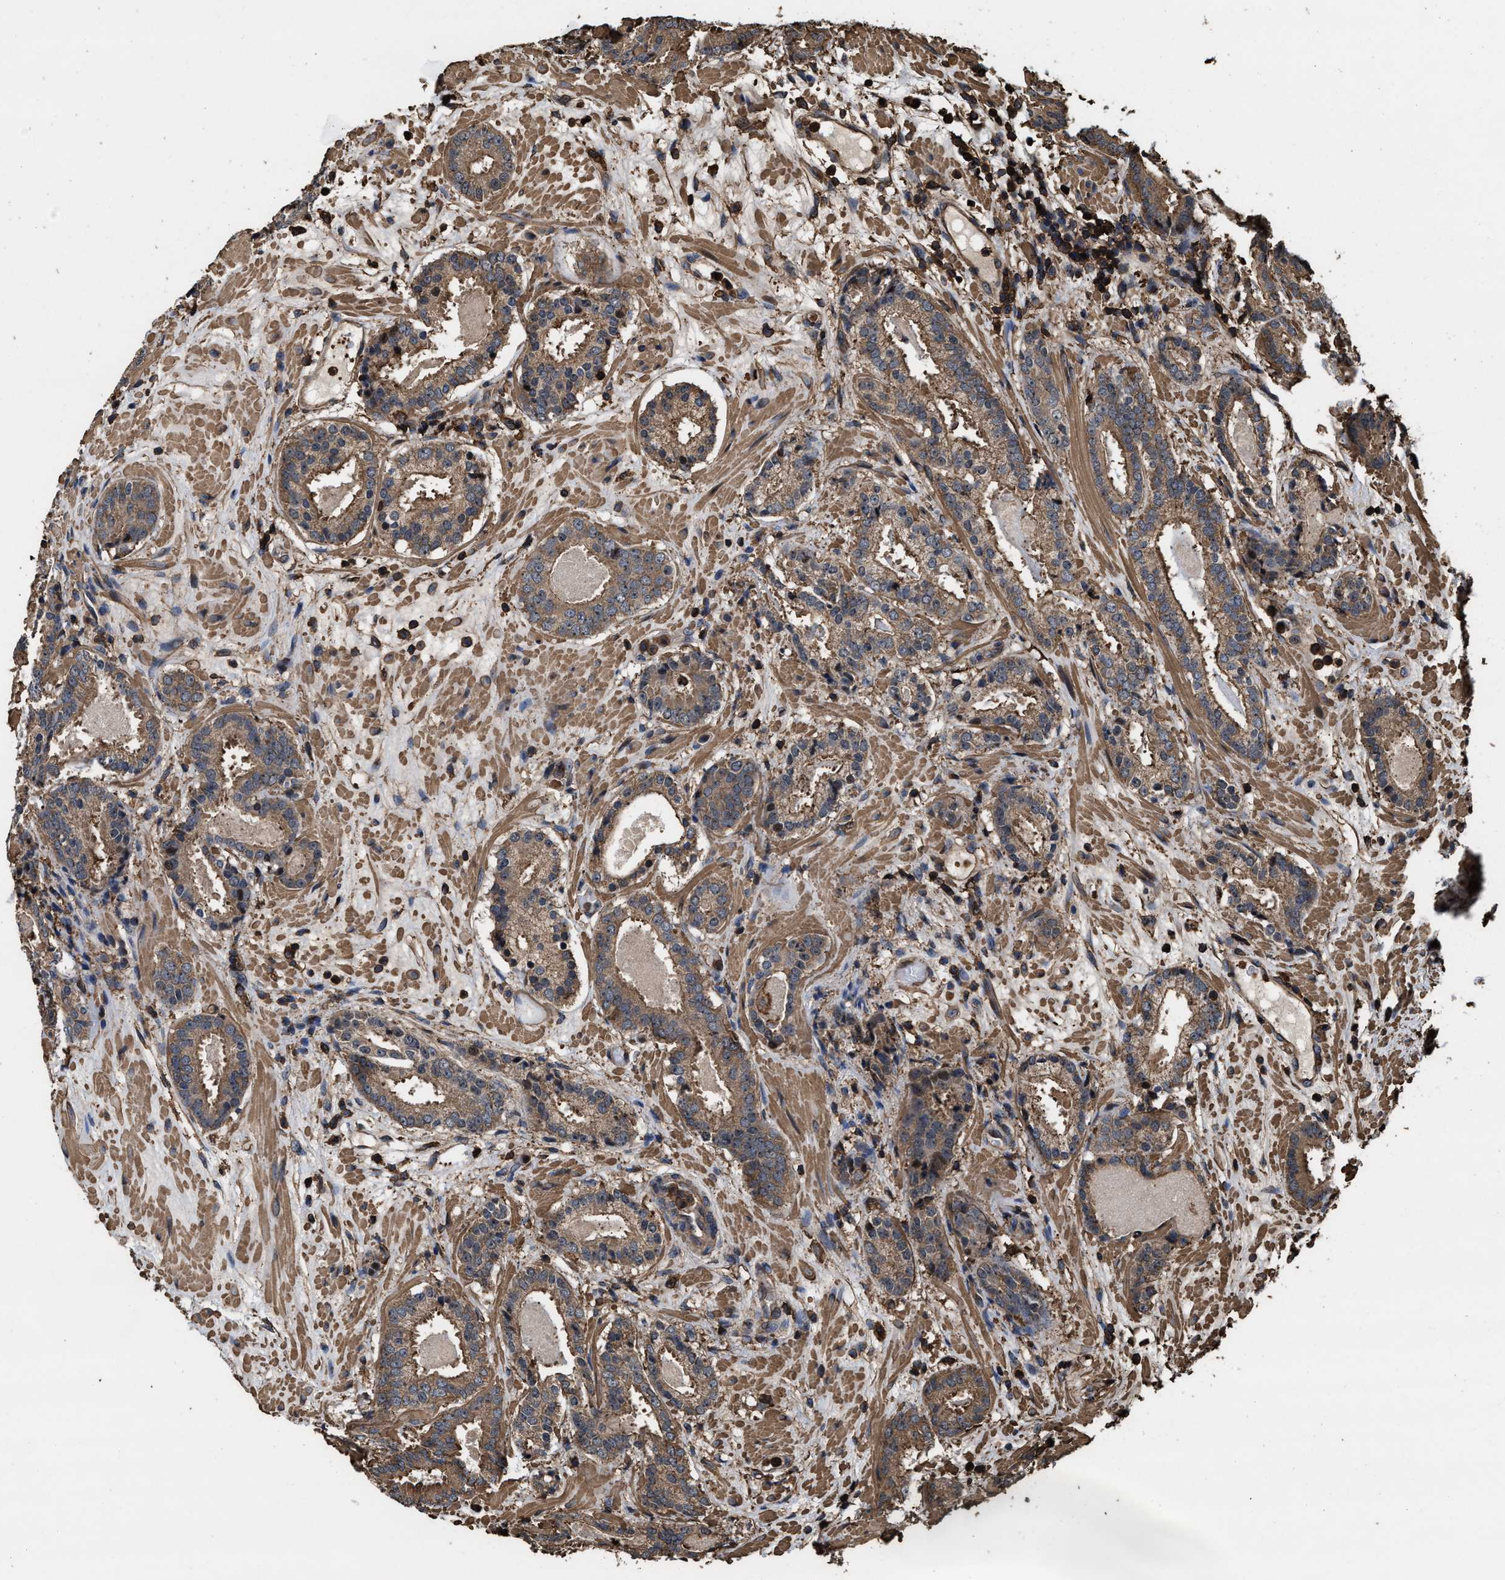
{"staining": {"intensity": "moderate", "quantity": ">75%", "location": "cytoplasmic/membranous"}, "tissue": "prostate cancer", "cell_type": "Tumor cells", "image_type": "cancer", "snomed": [{"axis": "morphology", "description": "Adenocarcinoma, Low grade"}, {"axis": "topography", "description": "Prostate"}], "caption": "Immunohistochemistry photomicrograph of adenocarcinoma (low-grade) (prostate) stained for a protein (brown), which reveals medium levels of moderate cytoplasmic/membranous expression in approximately >75% of tumor cells.", "gene": "KBTBD2", "patient": {"sex": "male", "age": 69}}